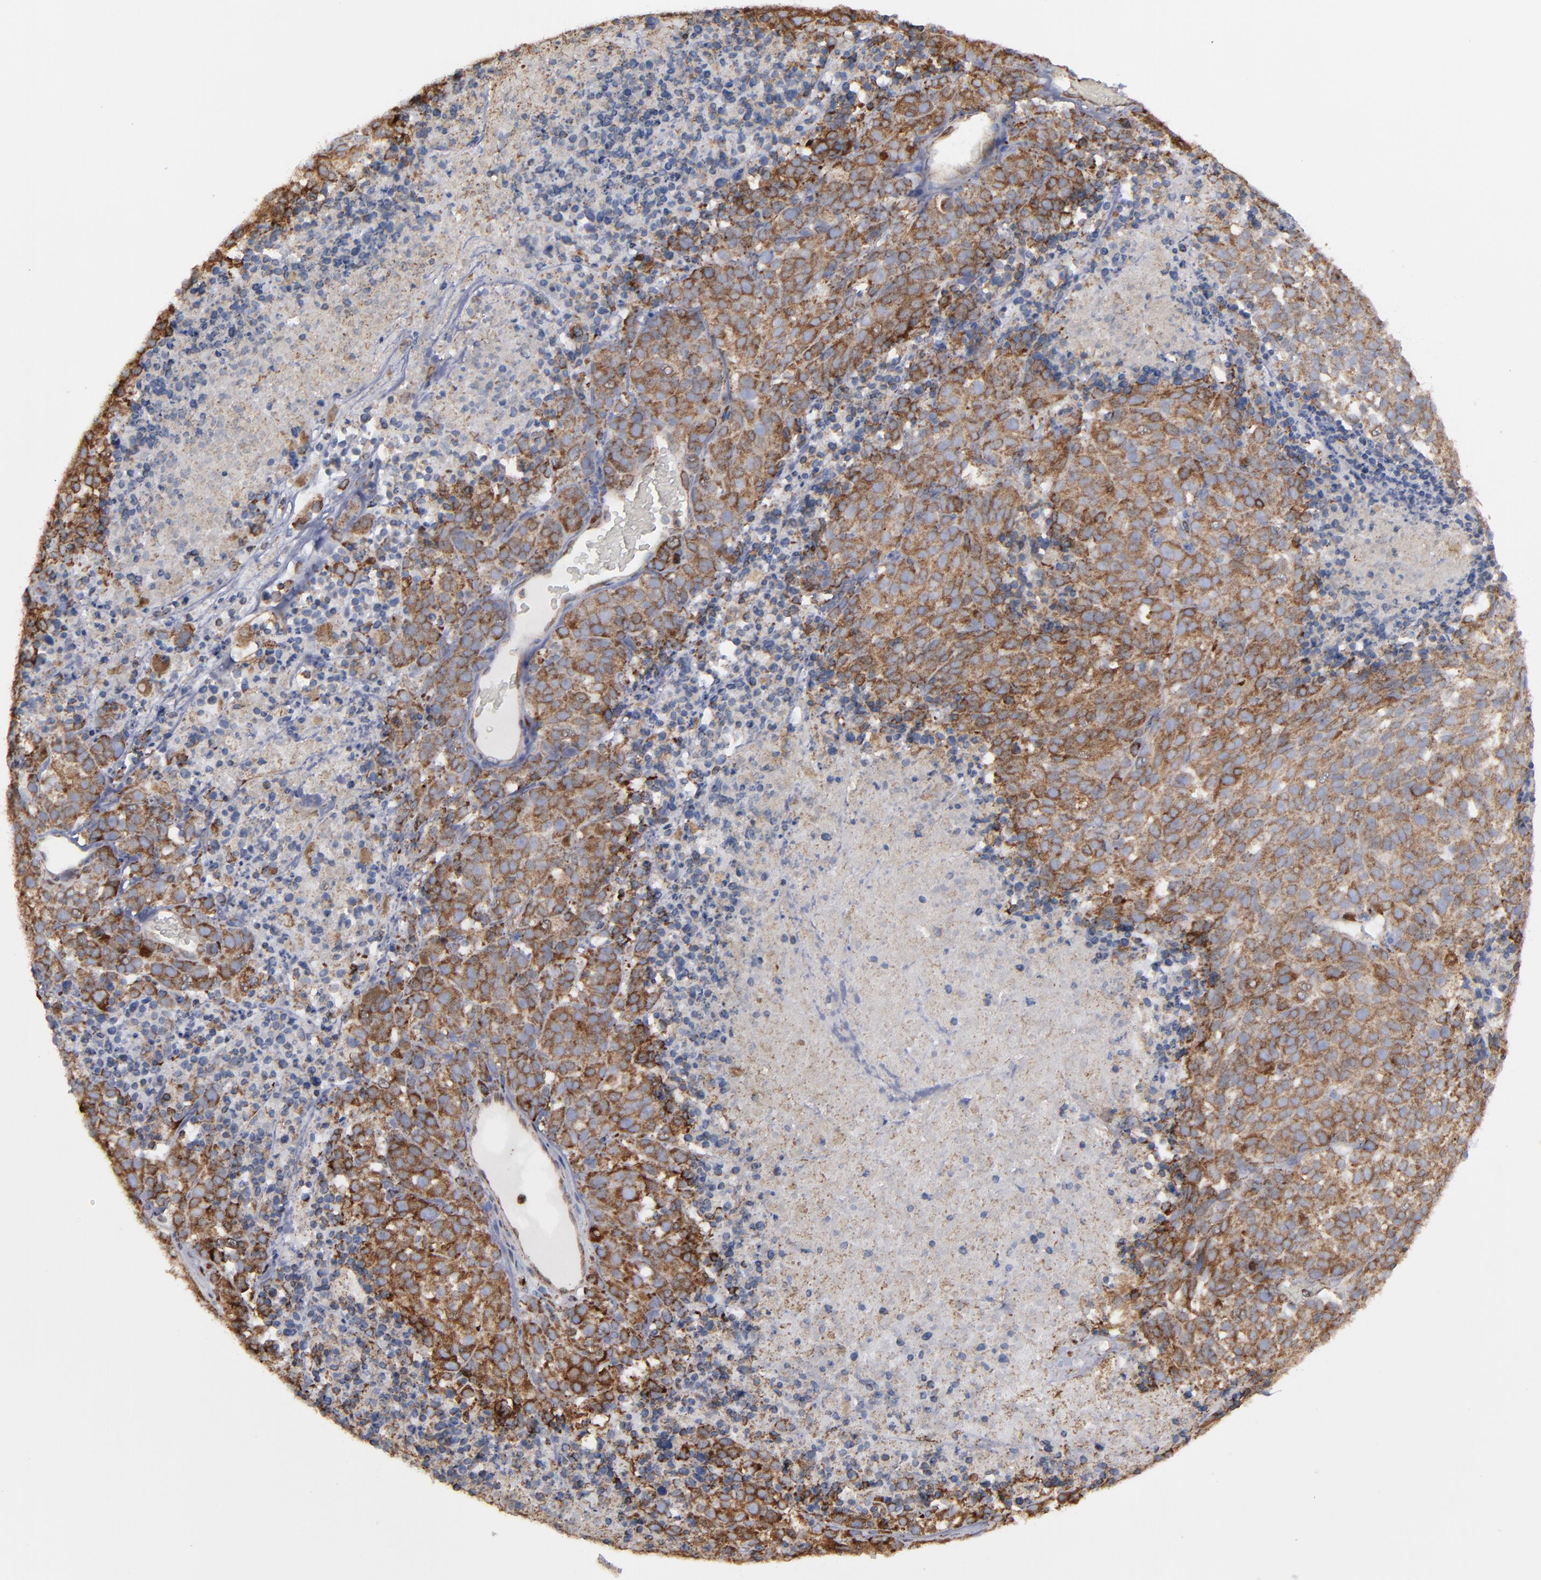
{"staining": {"intensity": "weak", "quantity": ">75%", "location": "cytoplasmic/membranous"}, "tissue": "melanoma", "cell_type": "Tumor cells", "image_type": "cancer", "snomed": [{"axis": "morphology", "description": "Malignant melanoma, Metastatic site"}, {"axis": "topography", "description": "Cerebral cortex"}], "caption": "Melanoma stained for a protein displays weak cytoplasmic/membranous positivity in tumor cells.", "gene": "ERLIN2", "patient": {"sex": "female", "age": 52}}